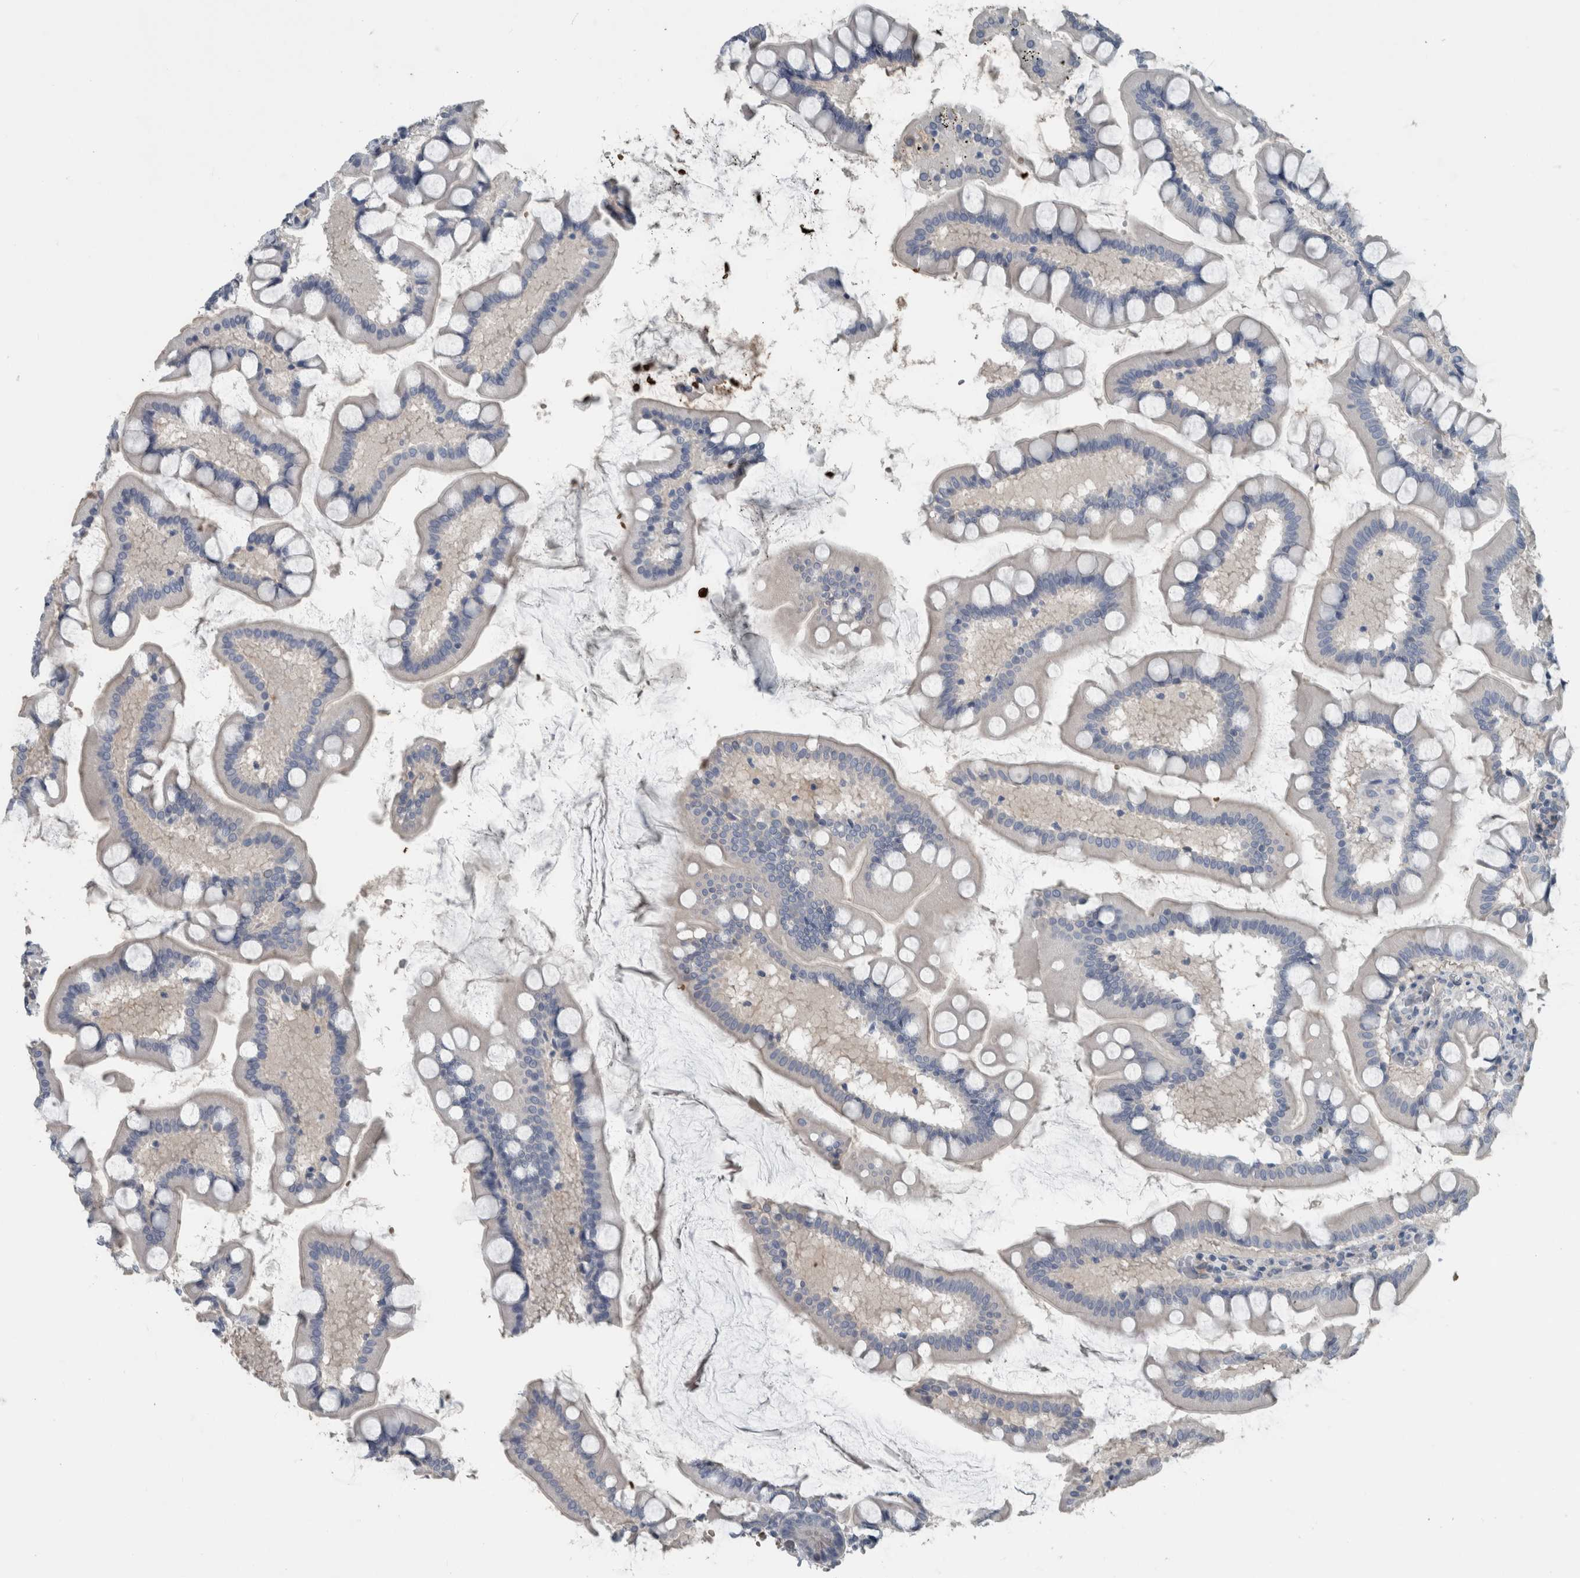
{"staining": {"intensity": "negative", "quantity": "none", "location": "none"}, "tissue": "small intestine", "cell_type": "Glandular cells", "image_type": "normal", "snomed": [{"axis": "morphology", "description": "Normal tissue, NOS"}, {"axis": "topography", "description": "Small intestine"}], "caption": "This is an immunohistochemistry (IHC) histopathology image of normal human small intestine. There is no positivity in glandular cells.", "gene": "SH3GL2", "patient": {"sex": "male", "age": 41}}